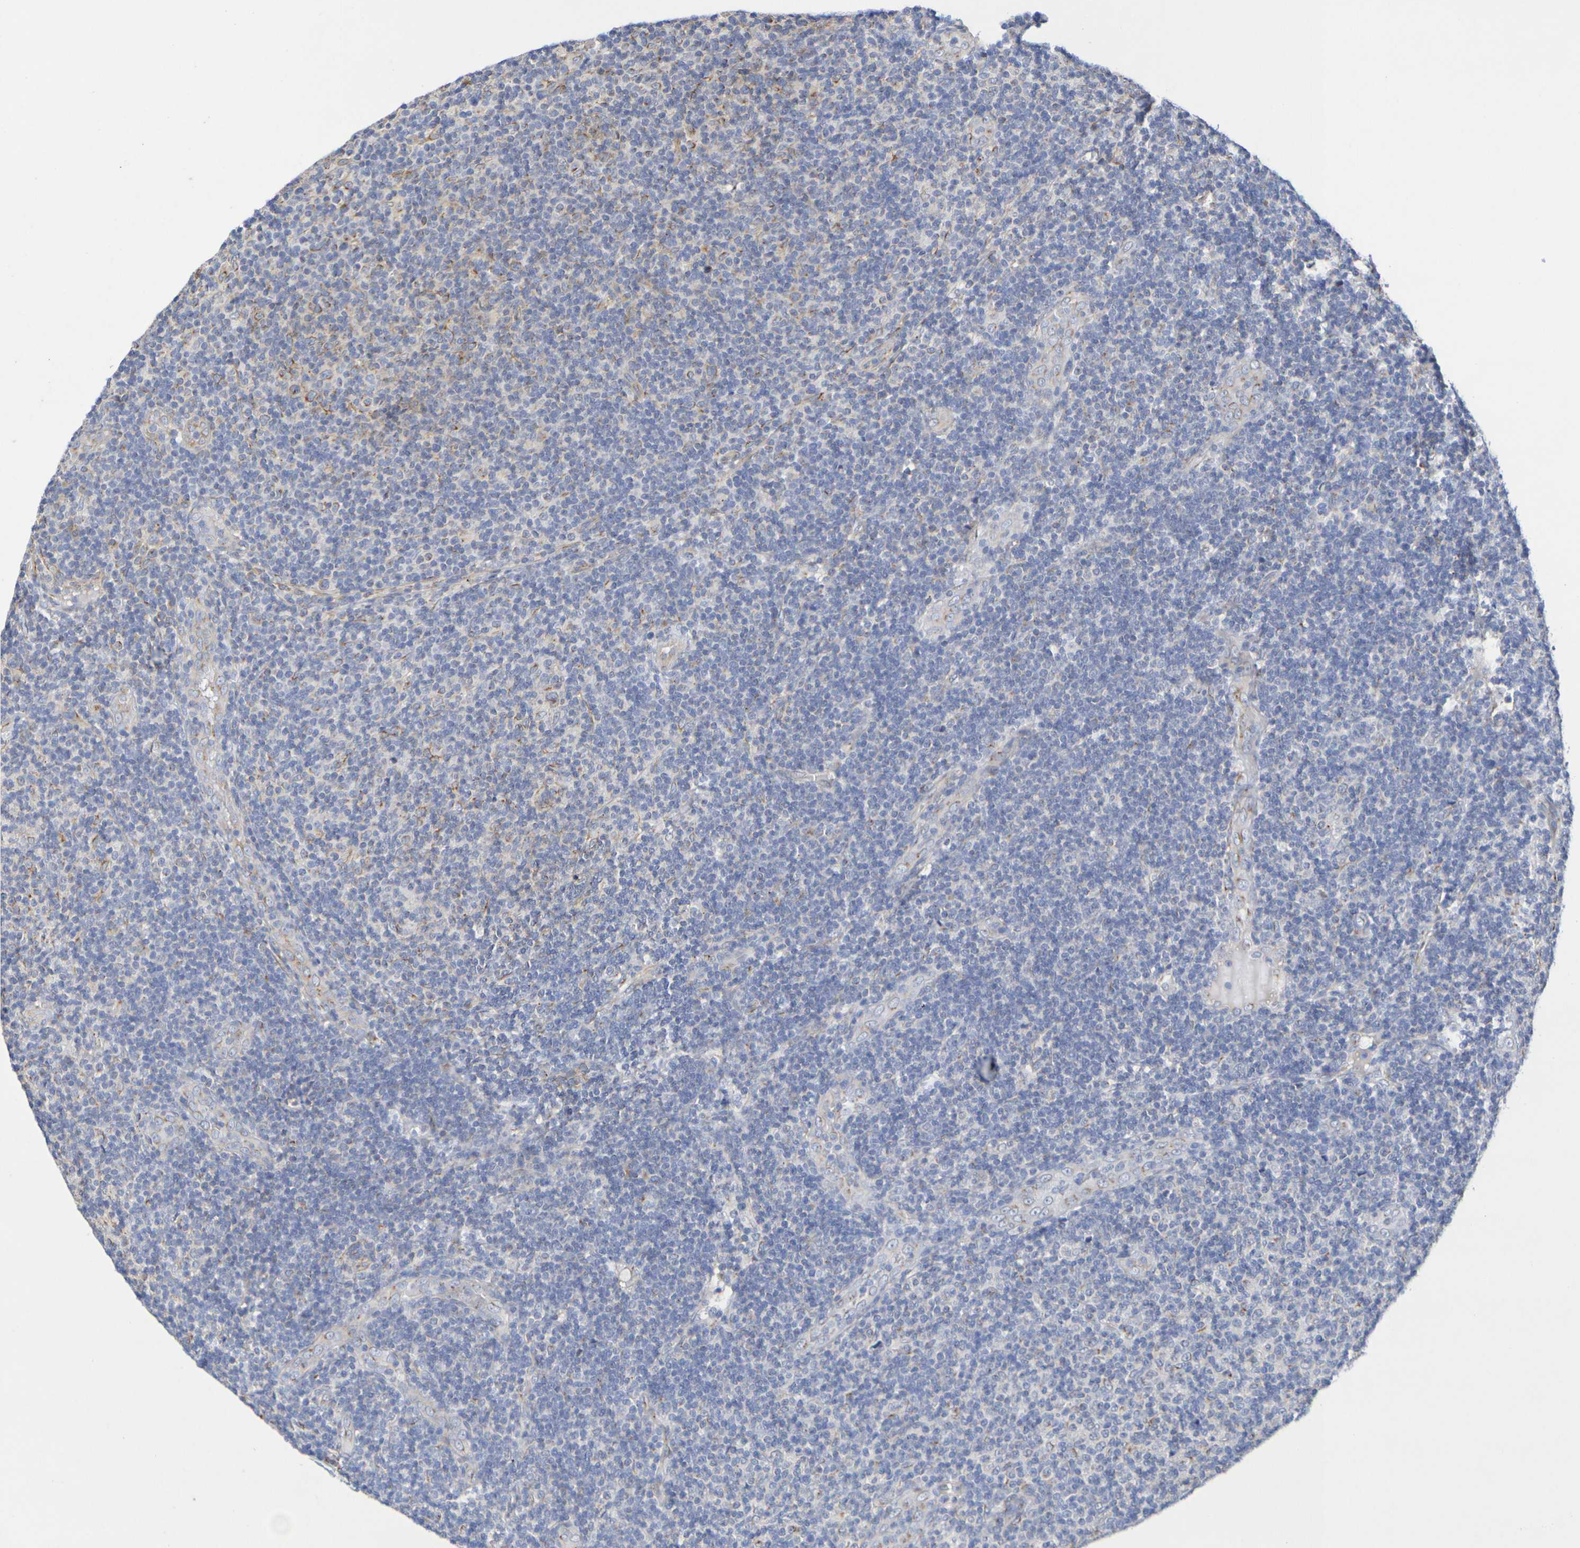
{"staining": {"intensity": "negative", "quantity": "none", "location": "none"}, "tissue": "lymphoma", "cell_type": "Tumor cells", "image_type": "cancer", "snomed": [{"axis": "morphology", "description": "Malignant lymphoma, non-Hodgkin's type, Low grade"}, {"axis": "topography", "description": "Lymph node"}], "caption": "This is an immunohistochemistry (IHC) photomicrograph of malignant lymphoma, non-Hodgkin's type (low-grade). There is no positivity in tumor cells.", "gene": "DCP2", "patient": {"sex": "male", "age": 83}}